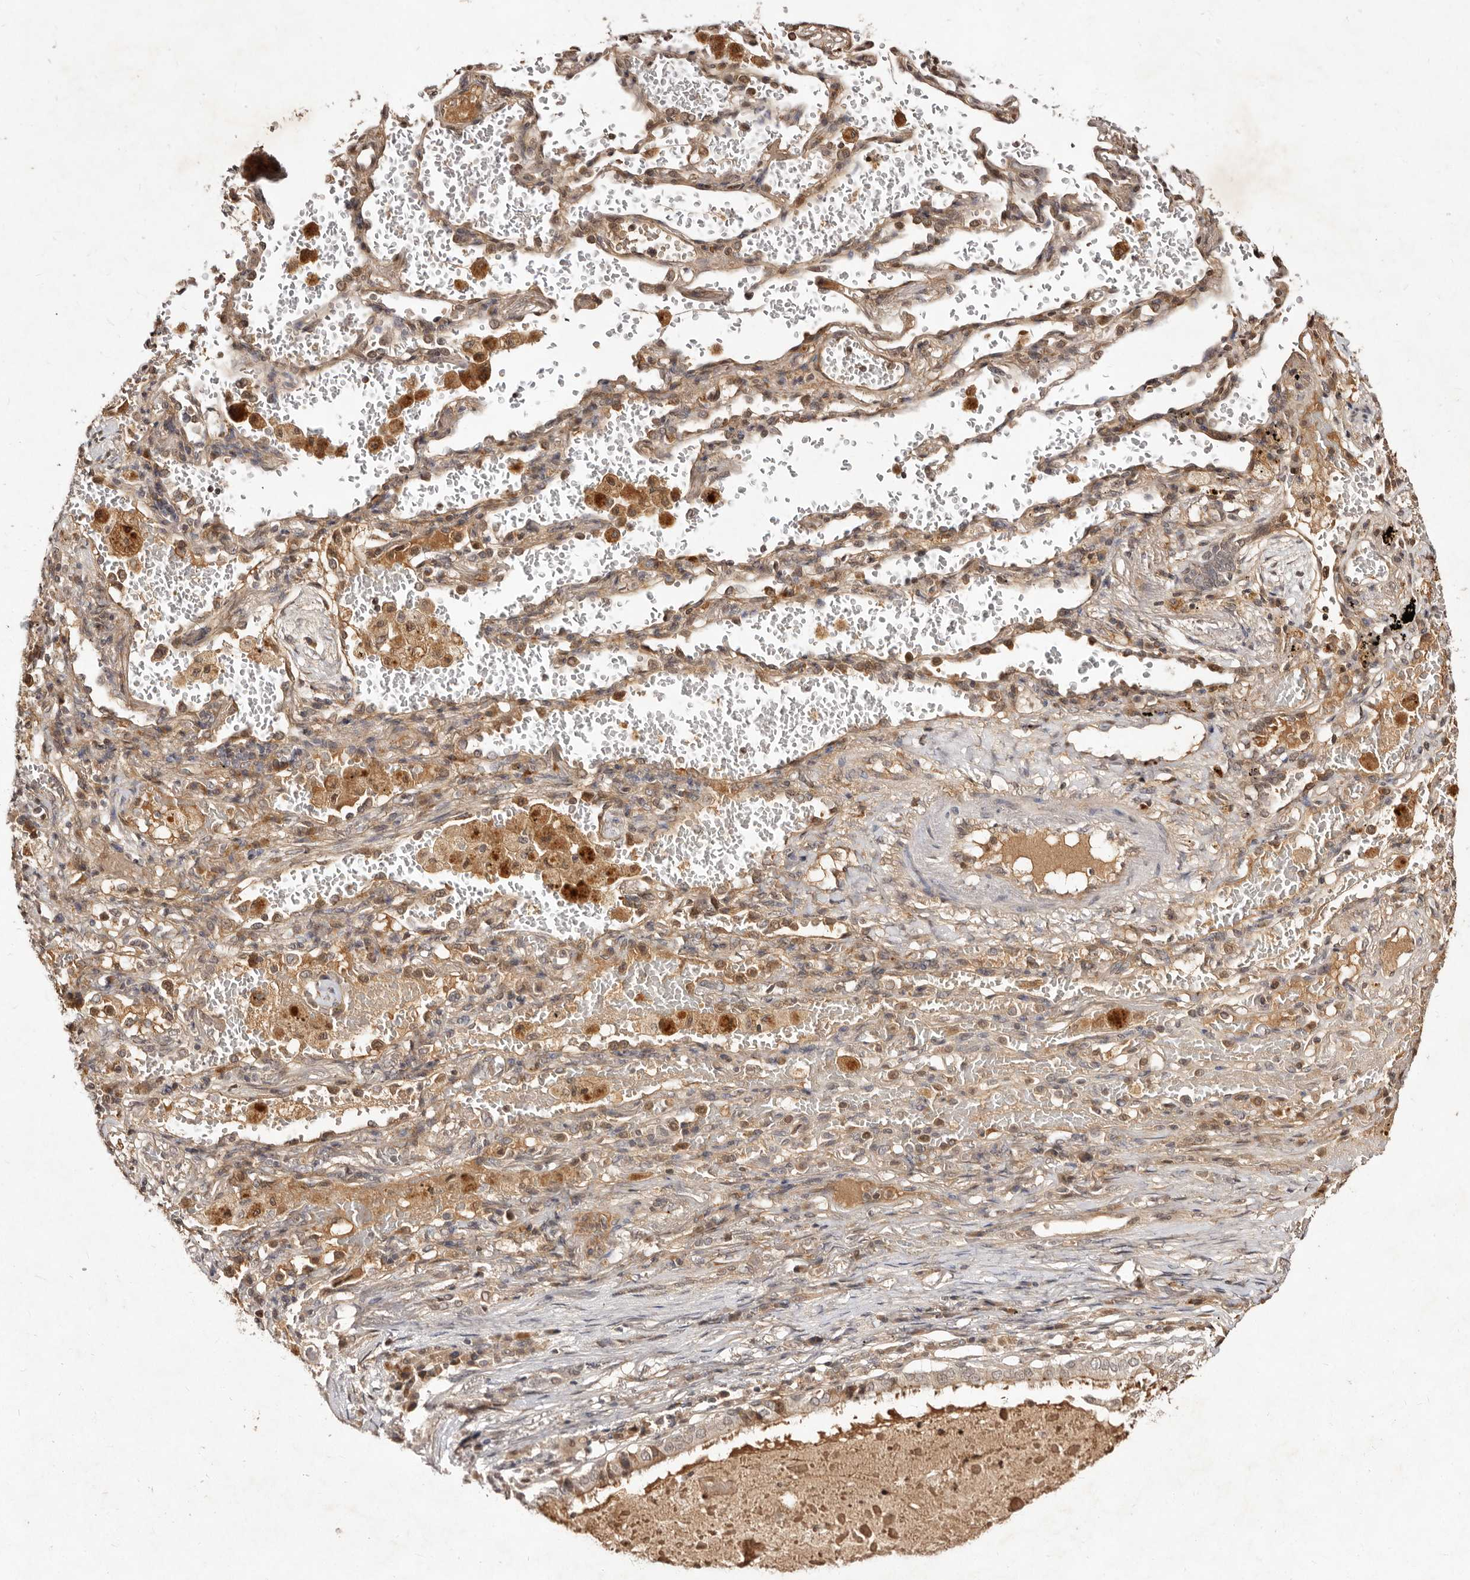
{"staining": {"intensity": "weak", "quantity": "25%-75%", "location": "cytoplasmic/membranous"}, "tissue": "lung cancer", "cell_type": "Tumor cells", "image_type": "cancer", "snomed": [{"axis": "morphology", "description": "Squamous cell carcinoma, NOS"}, {"axis": "topography", "description": "Lung"}], "caption": "IHC image of human lung squamous cell carcinoma stained for a protein (brown), which demonstrates low levels of weak cytoplasmic/membranous expression in about 25%-75% of tumor cells.", "gene": "LCORL", "patient": {"sex": "male", "age": 61}}